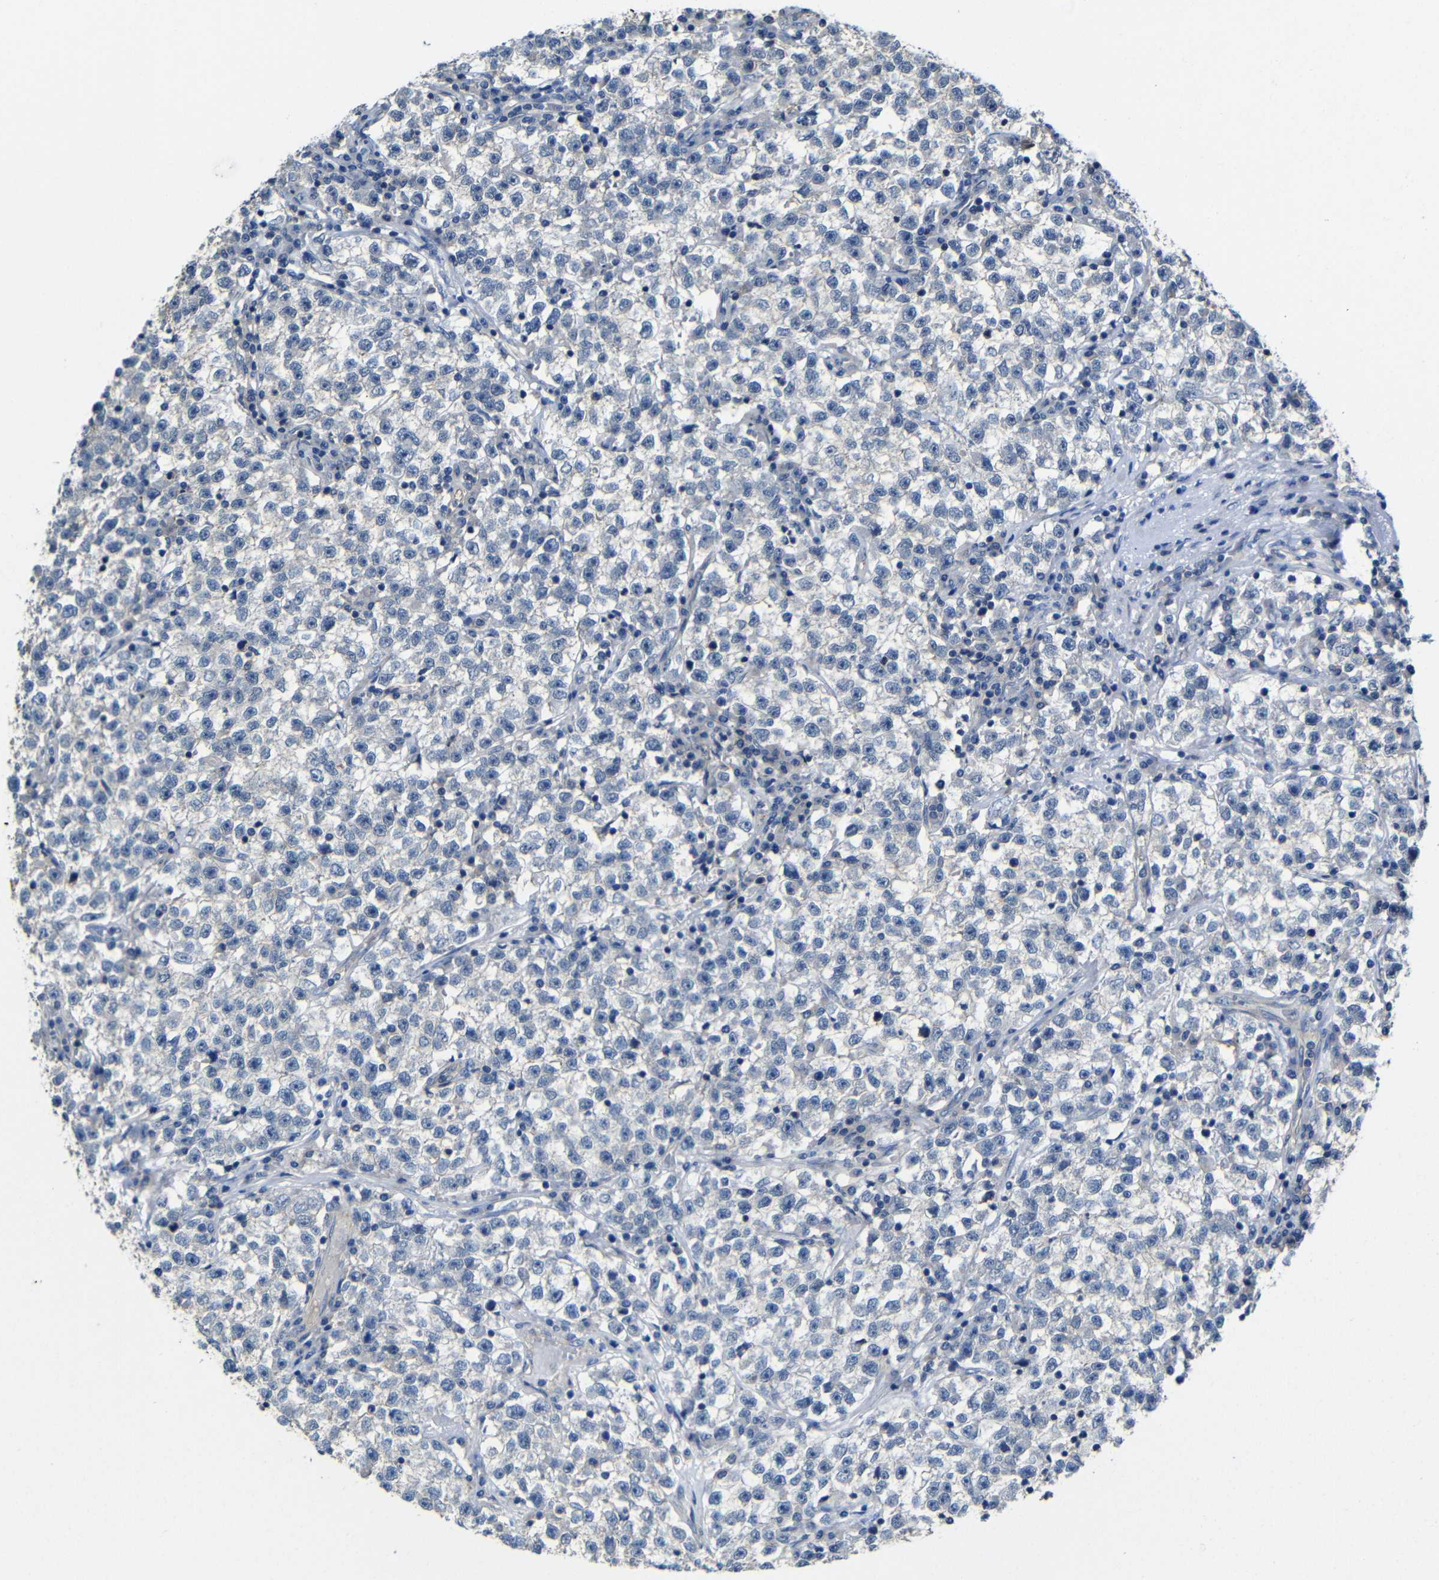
{"staining": {"intensity": "negative", "quantity": "none", "location": "none"}, "tissue": "testis cancer", "cell_type": "Tumor cells", "image_type": "cancer", "snomed": [{"axis": "morphology", "description": "Seminoma, NOS"}, {"axis": "topography", "description": "Testis"}], "caption": "High magnification brightfield microscopy of testis seminoma stained with DAB (brown) and counterstained with hematoxylin (blue): tumor cells show no significant positivity. (DAB immunohistochemistry visualized using brightfield microscopy, high magnification).", "gene": "ZNF90", "patient": {"sex": "male", "age": 22}}